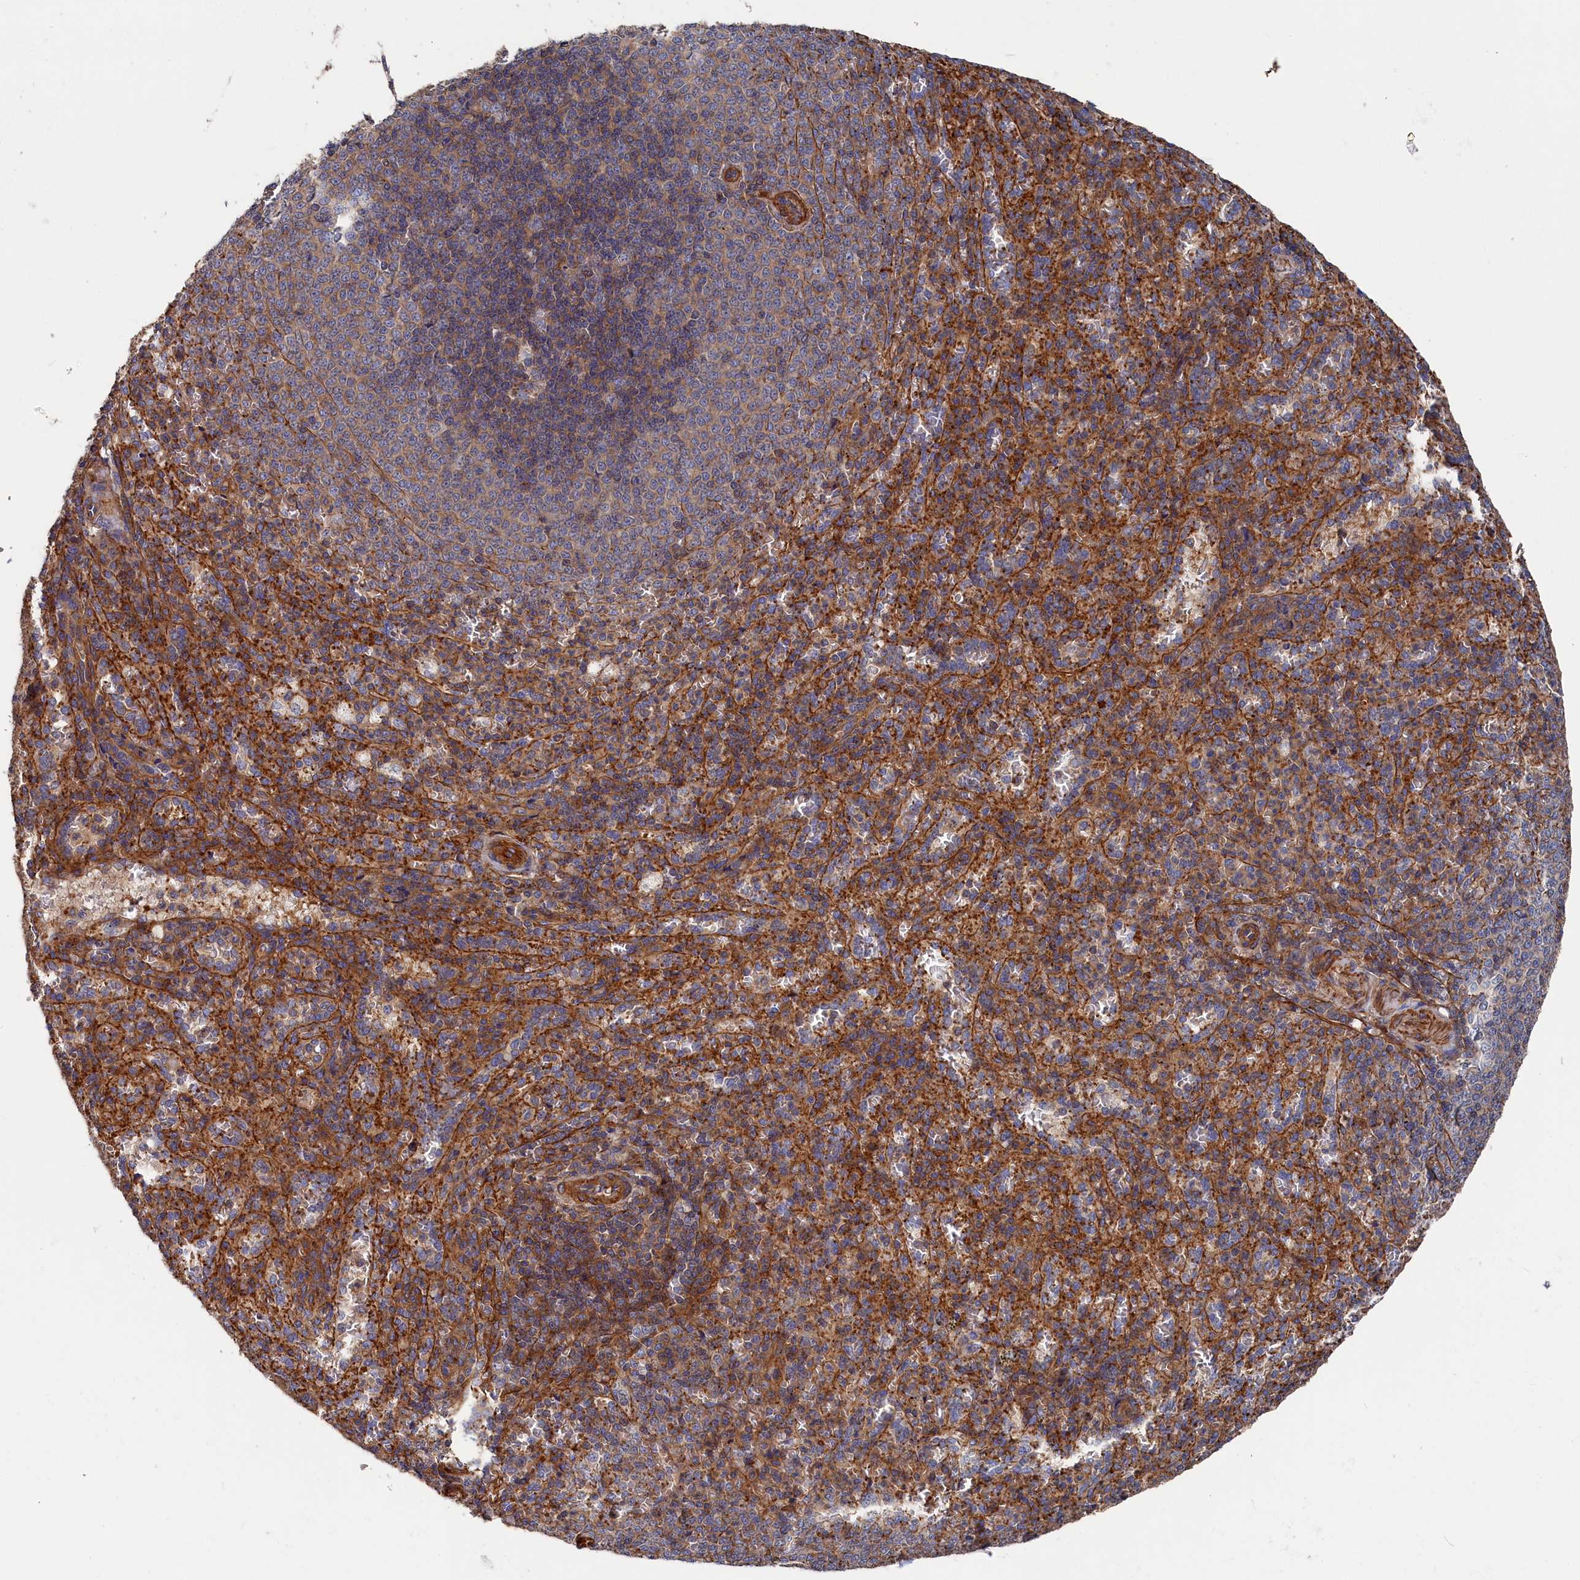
{"staining": {"intensity": "moderate", "quantity": "25%-75%", "location": "cytoplasmic/membranous"}, "tissue": "spleen", "cell_type": "Cells in red pulp", "image_type": "normal", "snomed": [{"axis": "morphology", "description": "Normal tissue, NOS"}, {"axis": "topography", "description": "Spleen"}], "caption": "Immunohistochemistry staining of unremarkable spleen, which demonstrates medium levels of moderate cytoplasmic/membranous staining in about 25%-75% of cells in red pulp indicating moderate cytoplasmic/membranous protein staining. The staining was performed using DAB (3,3'-diaminobenzidine) (brown) for protein detection and nuclei were counterstained in hematoxylin (blue).", "gene": "LDHD", "patient": {"sex": "female", "age": 21}}